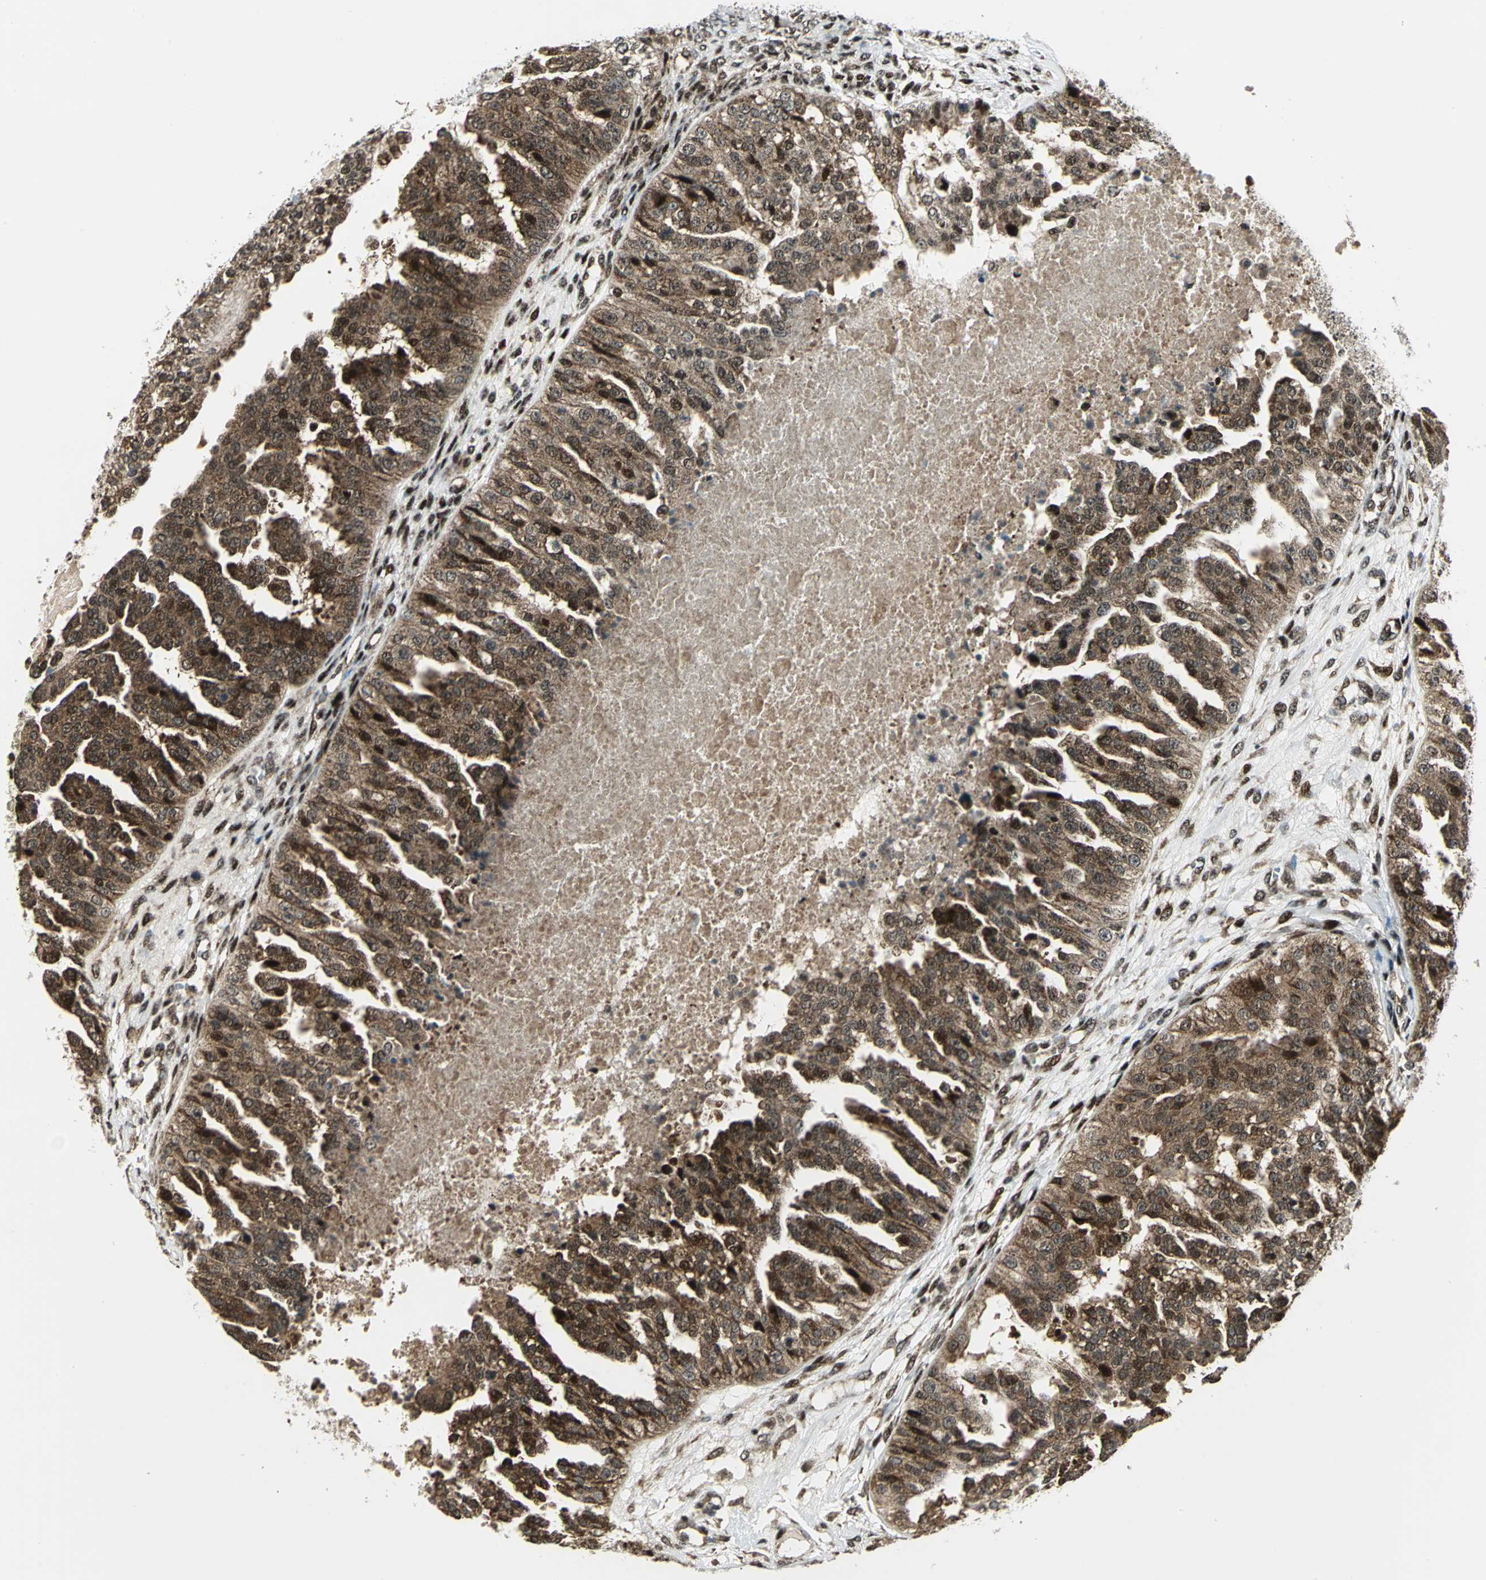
{"staining": {"intensity": "moderate", "quantity": ">75%", "location": "cytoplasmic/membranous,nuclear"}, "tissue": "ovarian cancer", "cell_type": "Tumor cells", "image_type": "cancer", "snomed": [{"axis": "morphology", "description": "Carcinoma, NOS"}, {"axis": "topography", "description": "Soft tissue"}, {"axis": "topography", "description": "Ovary"}], "caption": "Moderate cytoplasmic/membranous and nuclear expression for a protein is seen in about >75% of tumor cells of ovarian carcinoma using IHC.", "gene": "COPS5", "patient": {"sex": "female", "age": 54}}